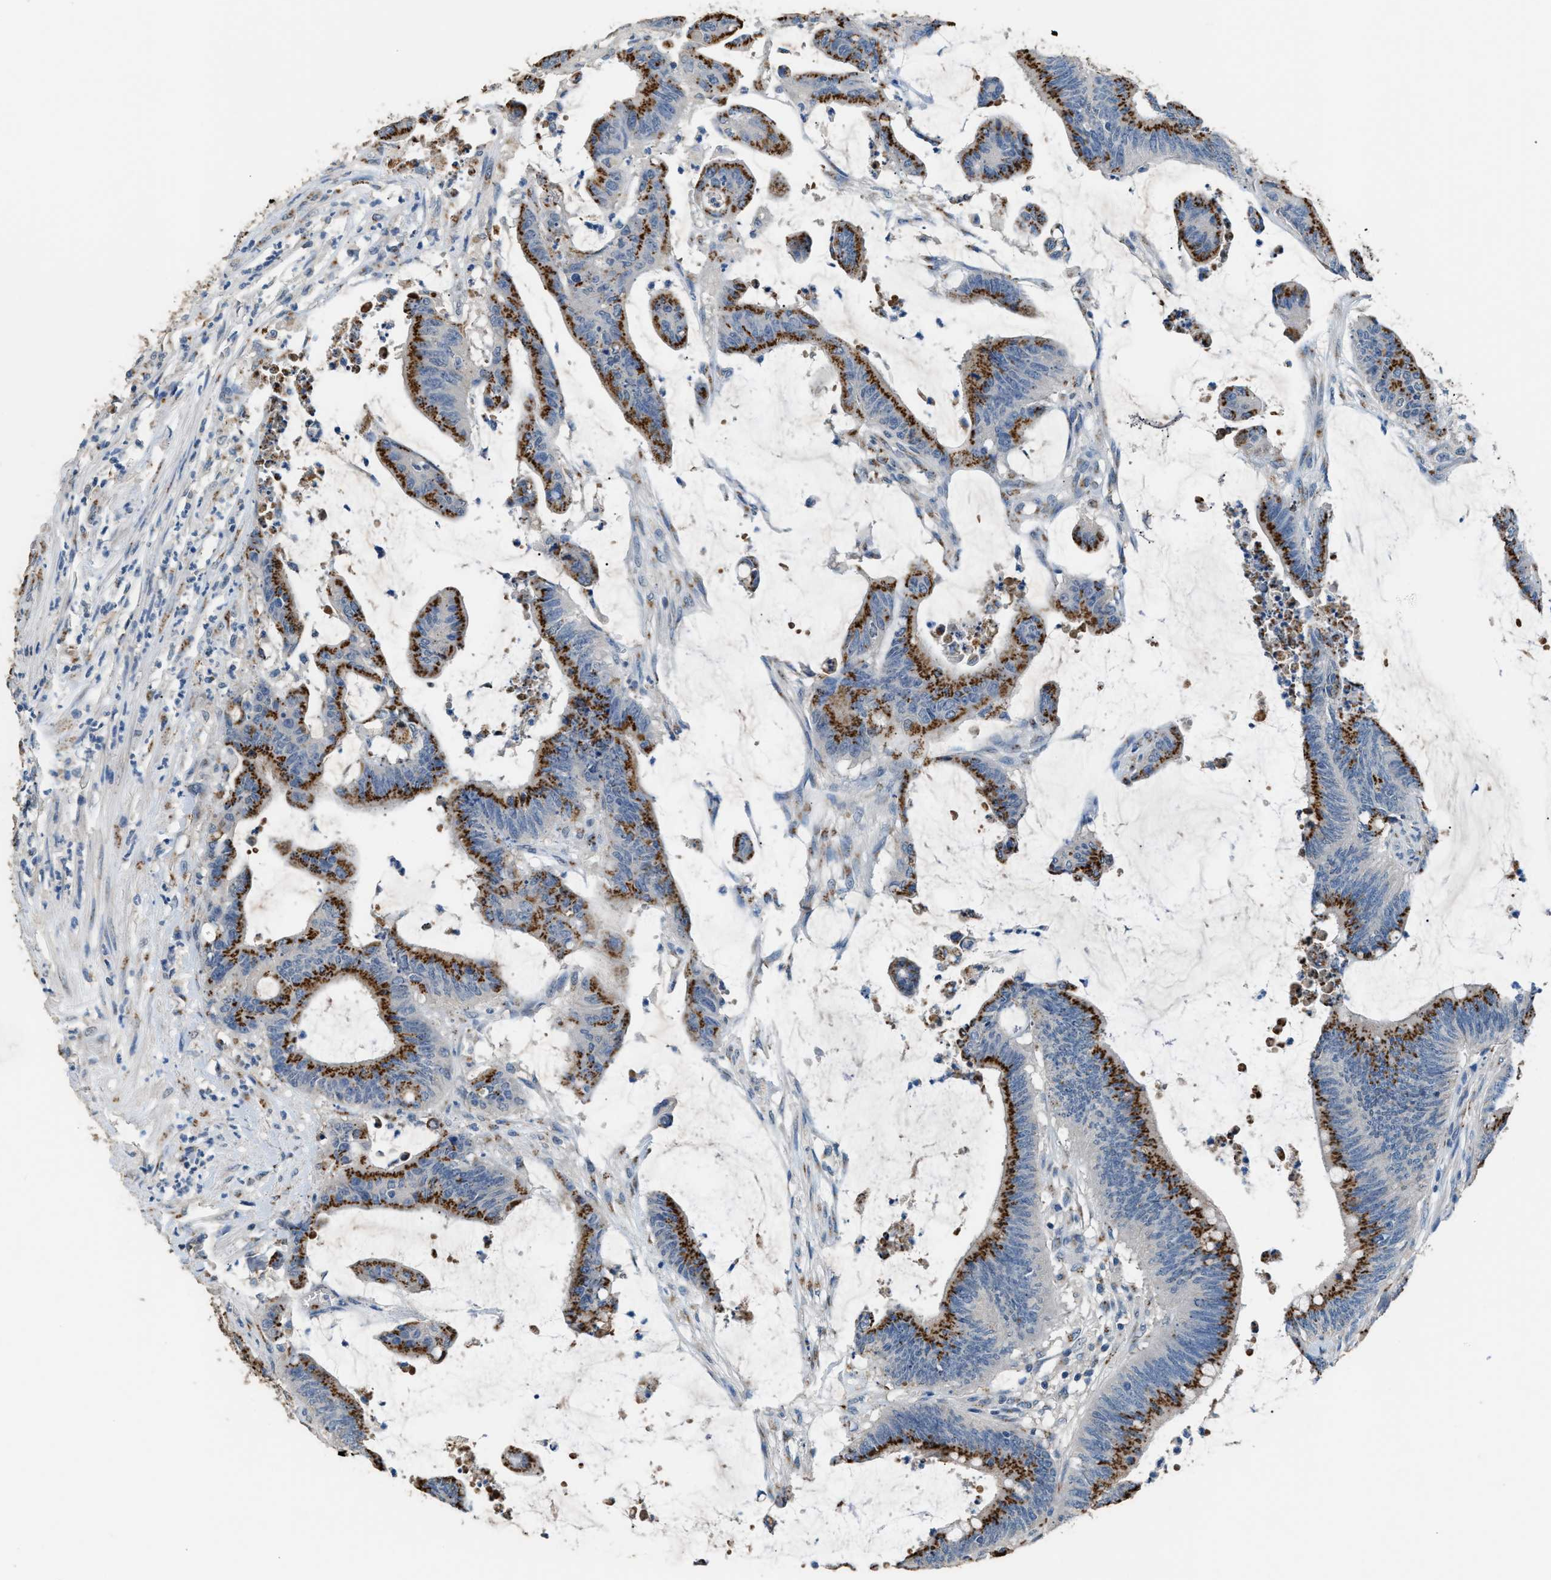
{"staining": {"intensity": "strong", "quantity": ">75%", "location": "cytoplasmic/membranous"}, "tissue": "colorectal cancer", "cell_type": "Tumor cells", "image_type": "cancer", "snomed": [{"axis": "morphology", "description": "Adenocarcinoma, NOS"}, {"axis": "topography", "description": "Rectum"}], "caption": "Immunohistochemistry (IHC) staining of adenocarcinoma (colorectal), which shows high levels of strong cytoplasmic/membranous positivity in about >75% of tumor cells indicating strong cytoplasmic/membranous protein positivity. The staining was performed using DAB (3,3'-diaminobenzidine) (brown) for protein detection and nuclei were counterstained in hematoxylin (blue).", "gene": "GOLM1", "patient": {"sex": "female", "age": 66}}